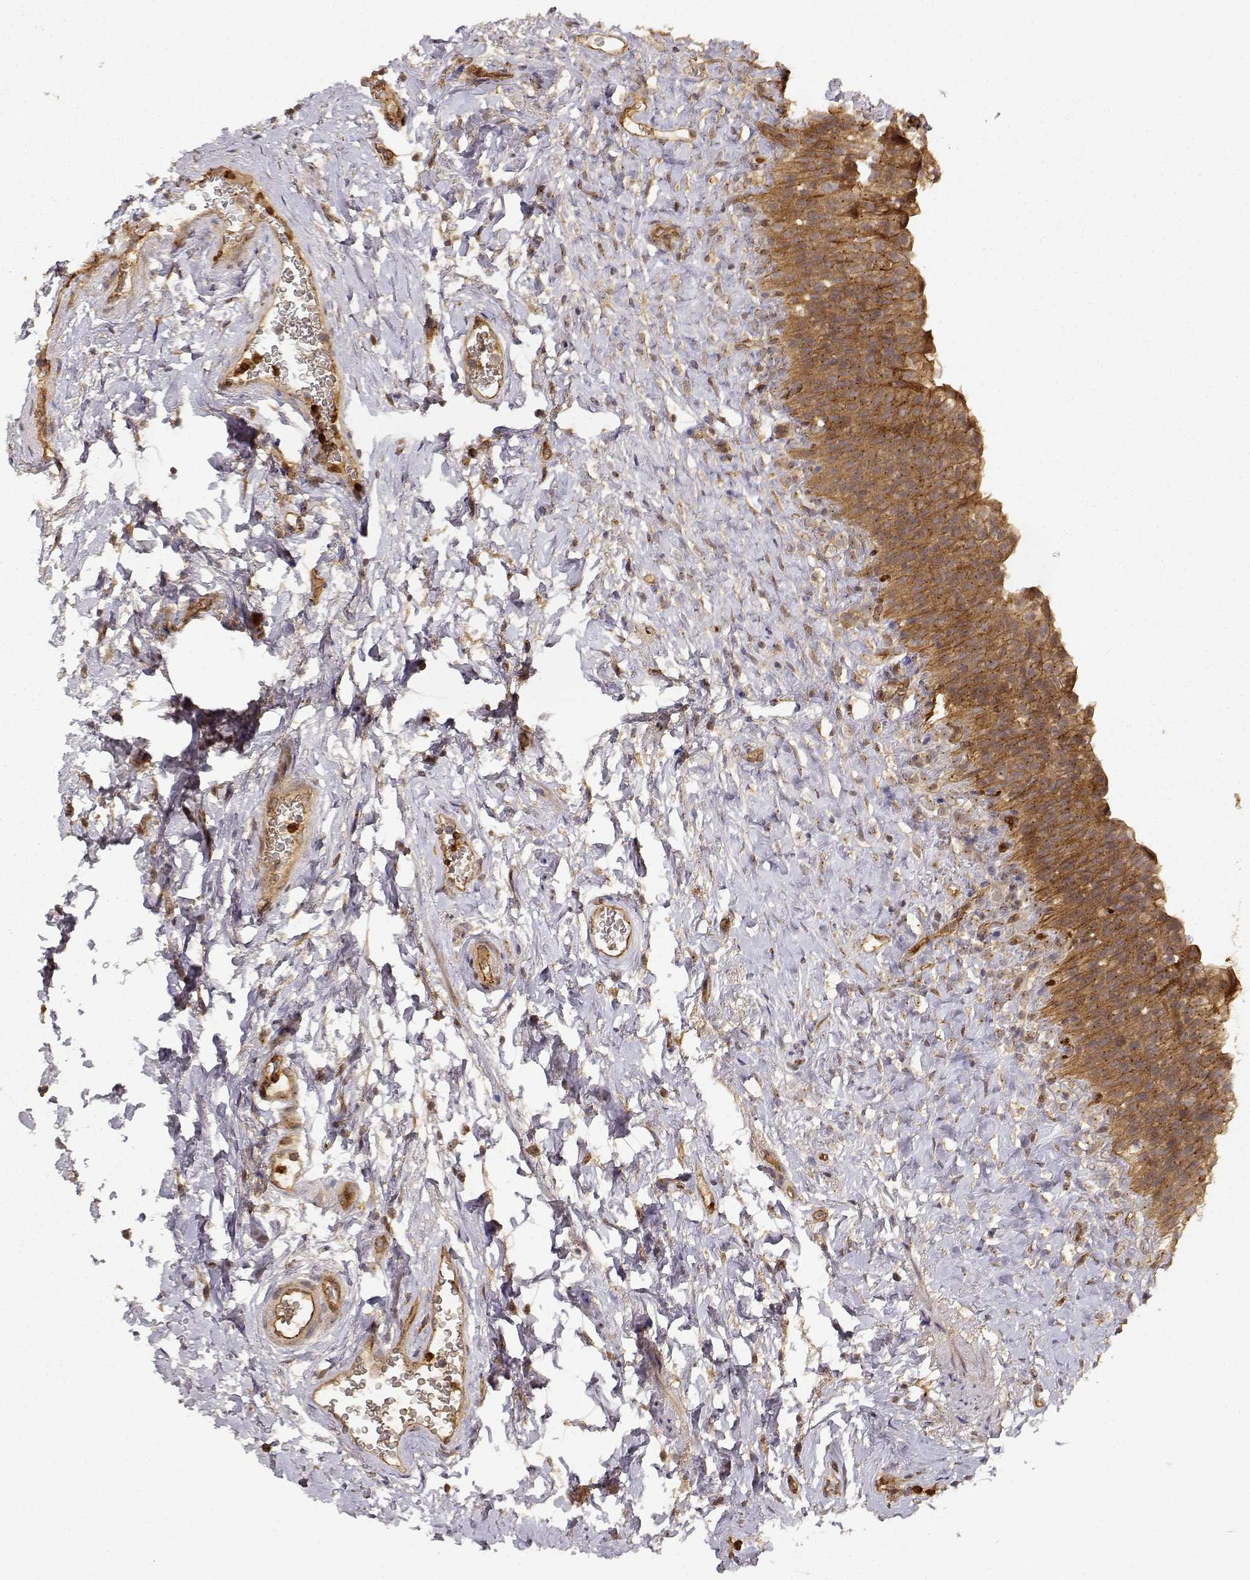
{"staining": {"intensity": "moderate", "quantity": ">75%", "location": "cytoplasmic/membranous"}, "tissue": "urinary bladder", "cell_type": "Urothelial cells", "image_type": "normal", "snomed": [{"axis": "morphology", "description": "Normal tissue, NOS"}, {"axis": "topography", "description": "Urinary bladder"}], "caption": "Immunohistochemistry (IHC) (DAB (3,3'-diaminobenzidine)) staining of benign urinary bladder demonstrates moderate cytoplasmic/membranous protein expression in approximately >75% of urothelial cells.", "gene": "CDK5RAP2", "patient": {"sex": "male", "age": 76}}